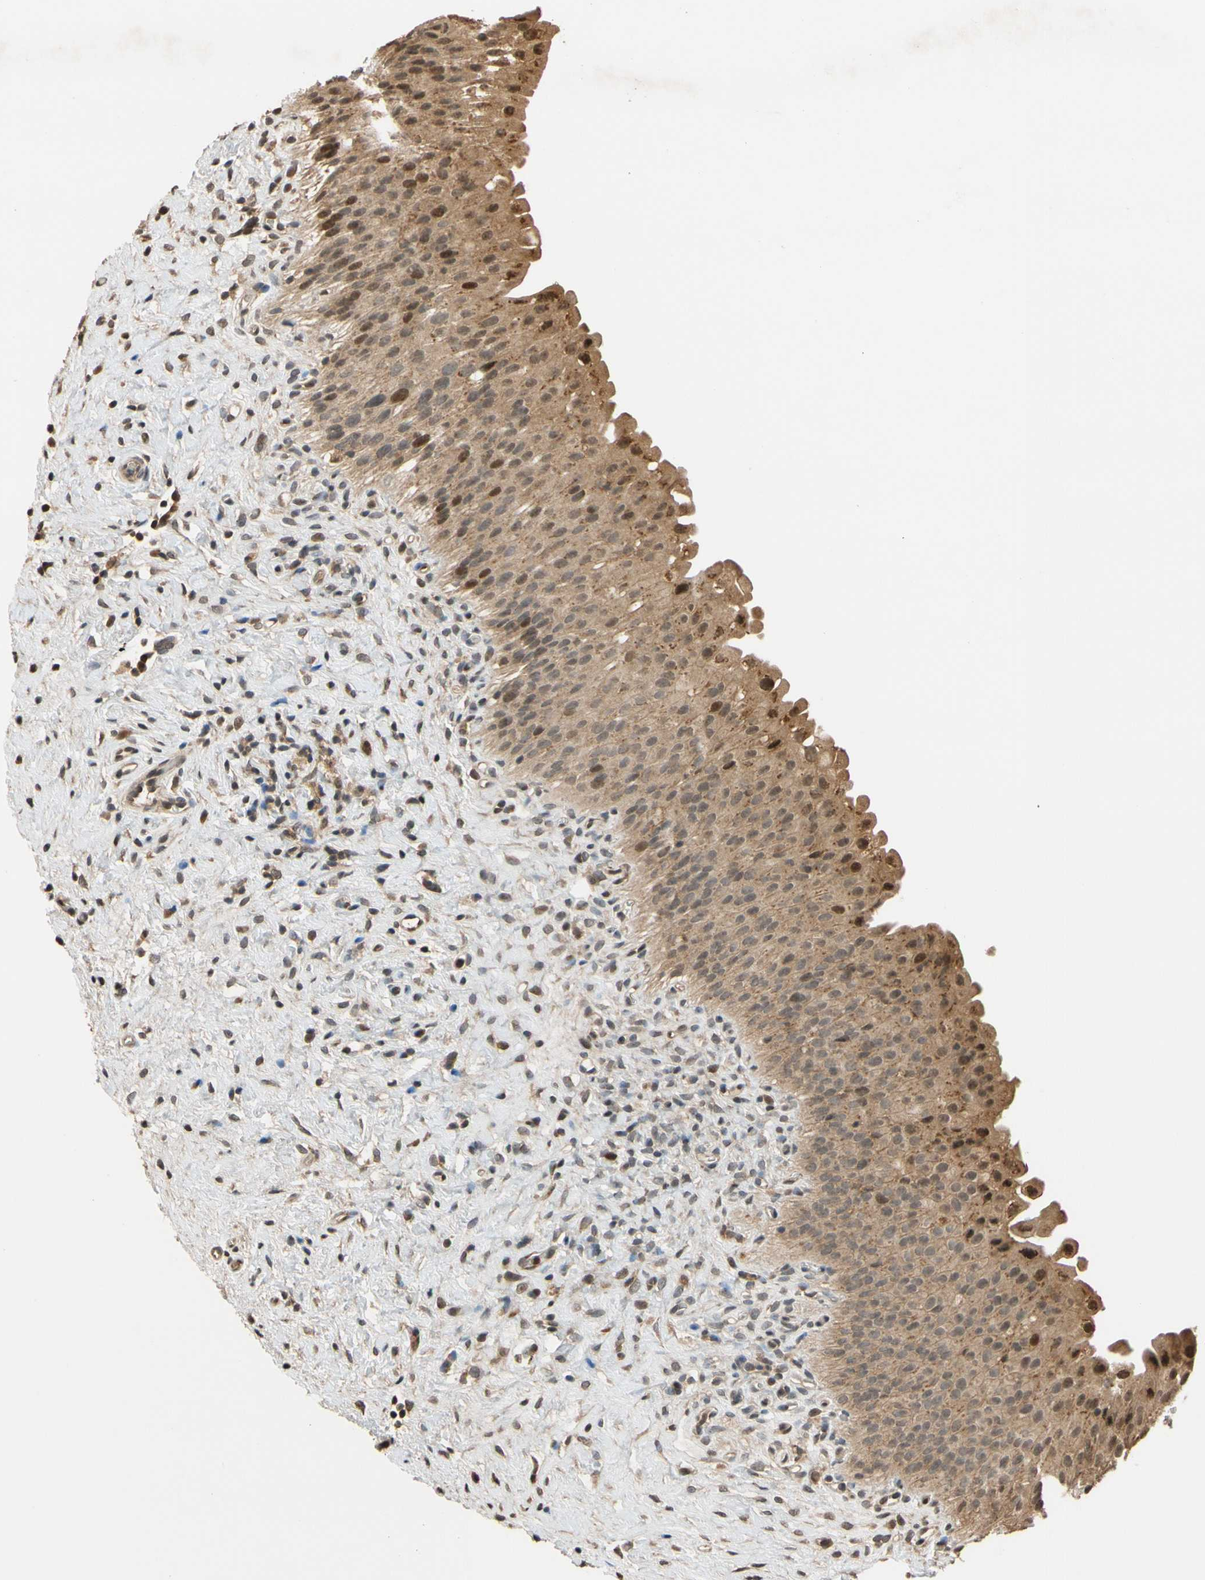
{"staining": {"intensity": "strong", "quantity": ">75%", "location": "cytoplasmic/membranous,nuclear"}, "tissue": "urinary bladder", "cell_type": "Urothelial cells", "image_type": "normal", "snomed": [{"axis": "morphology", "description": "Normal tissue, NOS"}, {"axis": "morphology", "description": "Urothelial carcinoma, High grade"}, {"axis": "topography", "description": "Urinary bladder"}], "caption": "Immunohistochemistry (IHC) (DAB (3,3'-diaminobenzidine)) staining of normal human urinary bladder exhibits strong cytoplasmic/membranous,nuclear protein positivity in about >75% of urothelial cells.", "gene": "TMEM230", "patient": {"sex": "male", "age": 46}}